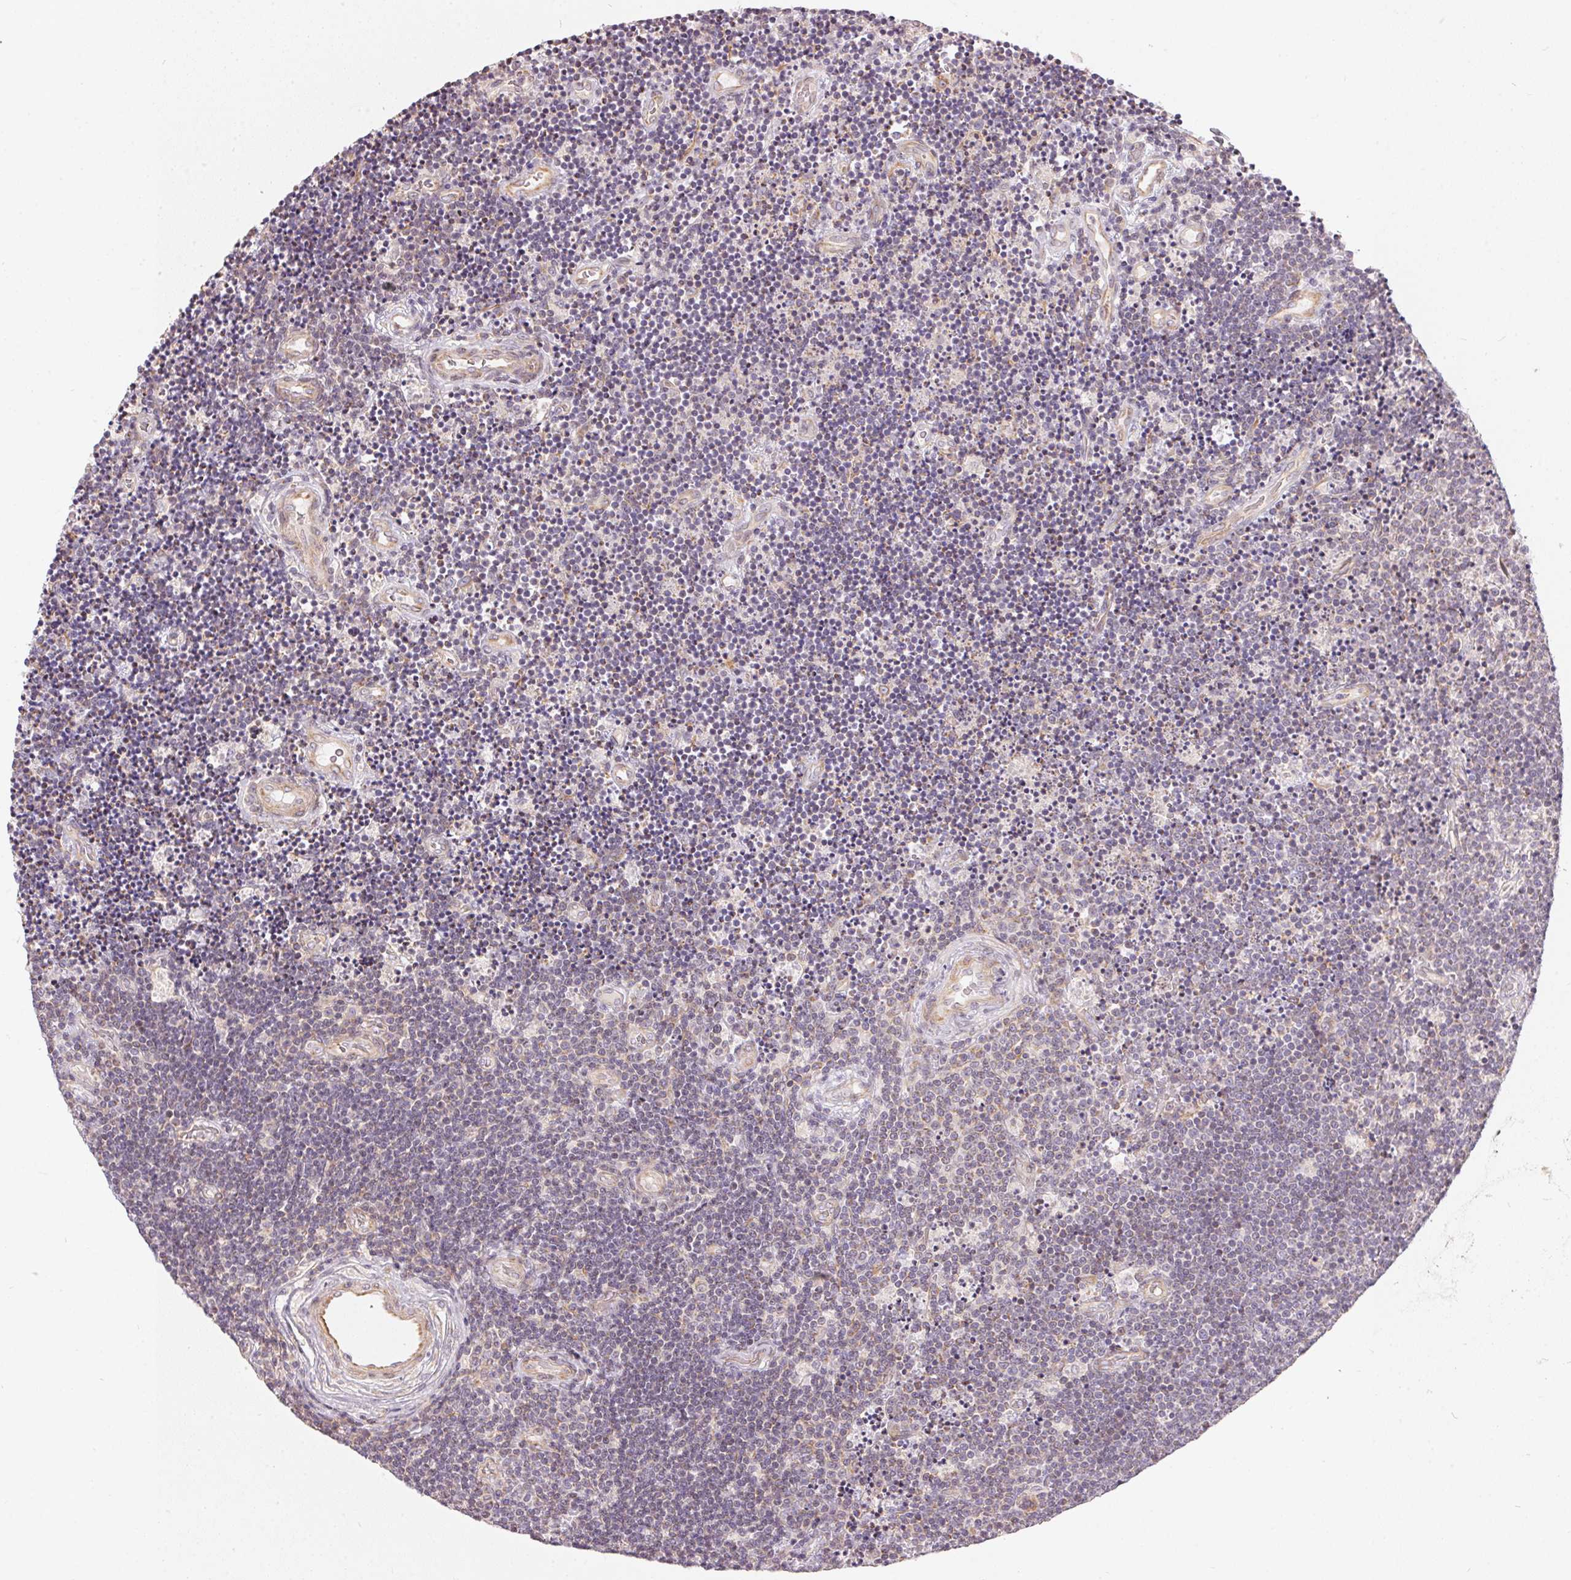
{"staining": {"intensity": "negative", "quantity": "none", "location": "none"}, "tissue": "lymphoma", "cell_type": "Tumor cells", "image_type": "cancer", "snomed": [{"axis": "morphology", "description": "Malignant lymphoma, non-Hodgkin's type, Low grade"}, {"axis": "topography", "description": "Brain"}], "caption": "Immunohistochemical staining of human lymphoma demonstrates no significant staining in tumor cells.", "gene": "VWA5B2", "patient": {"sex": "female", "age": 66}}